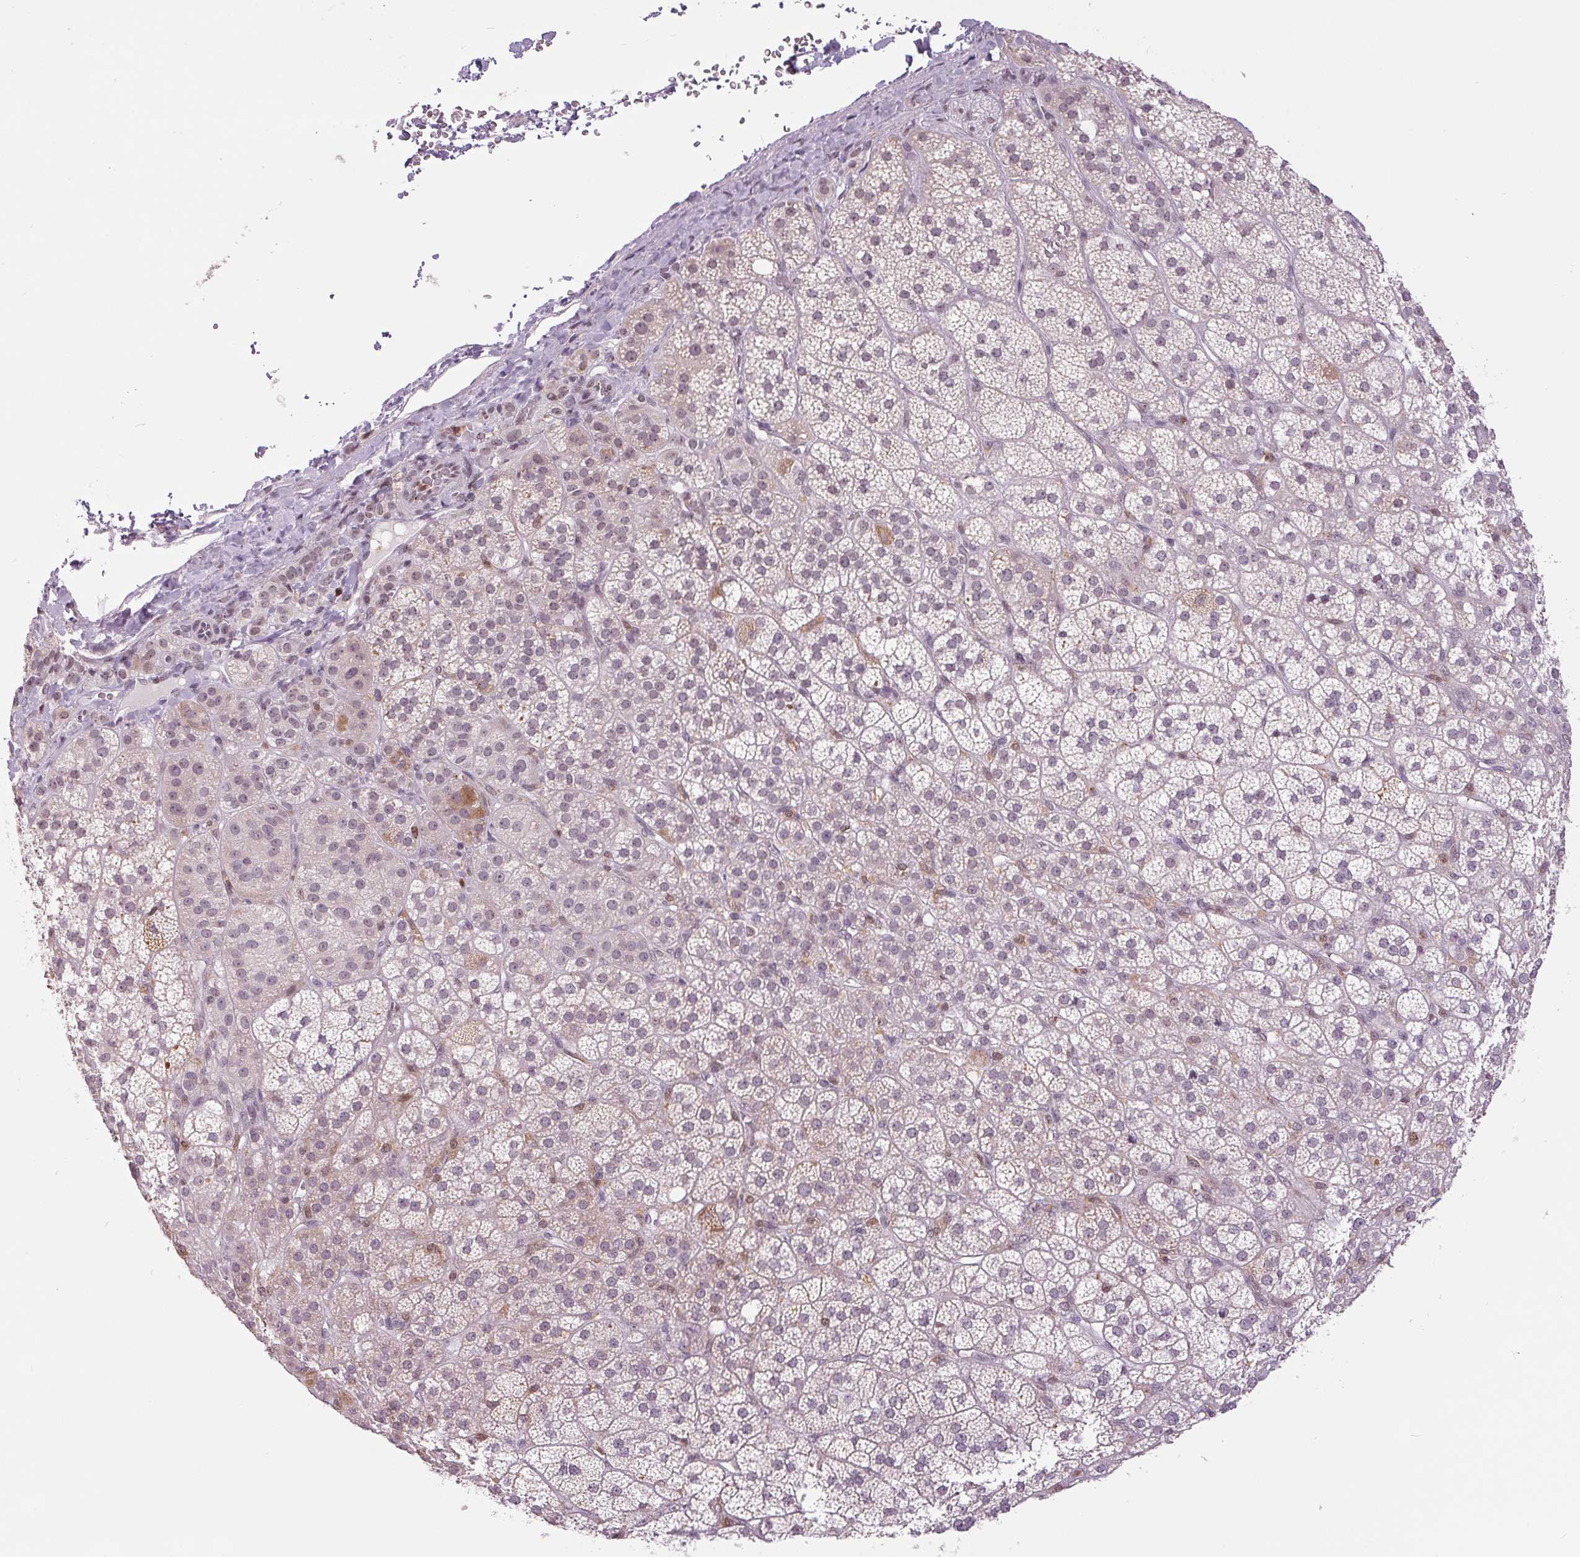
{"staining": {"intensity": "moderate", "quantity": "<25%", "location": "cytoplasmic/membranous"}, "tissue": "adrenal gland", "cell_type": "Glandular cells", "image_type": "normal", "snomed": [{"axis": "morphology", "description": "Normal tissue, NOS"}, {"axis": "topography", "description": "Adrenal gland"}], "caption": "Adrenal gland stained with IHC displays moderate cytoplasmic/membranous positivity in approximately <25% of glandular cells. The staining is performed using DAB brown chromogen to label protein expression. The nuclei are counter-stained blue using hematoxylin.", "gene": "SMIM6", "patient": {"sex": "female", "age": 60}}